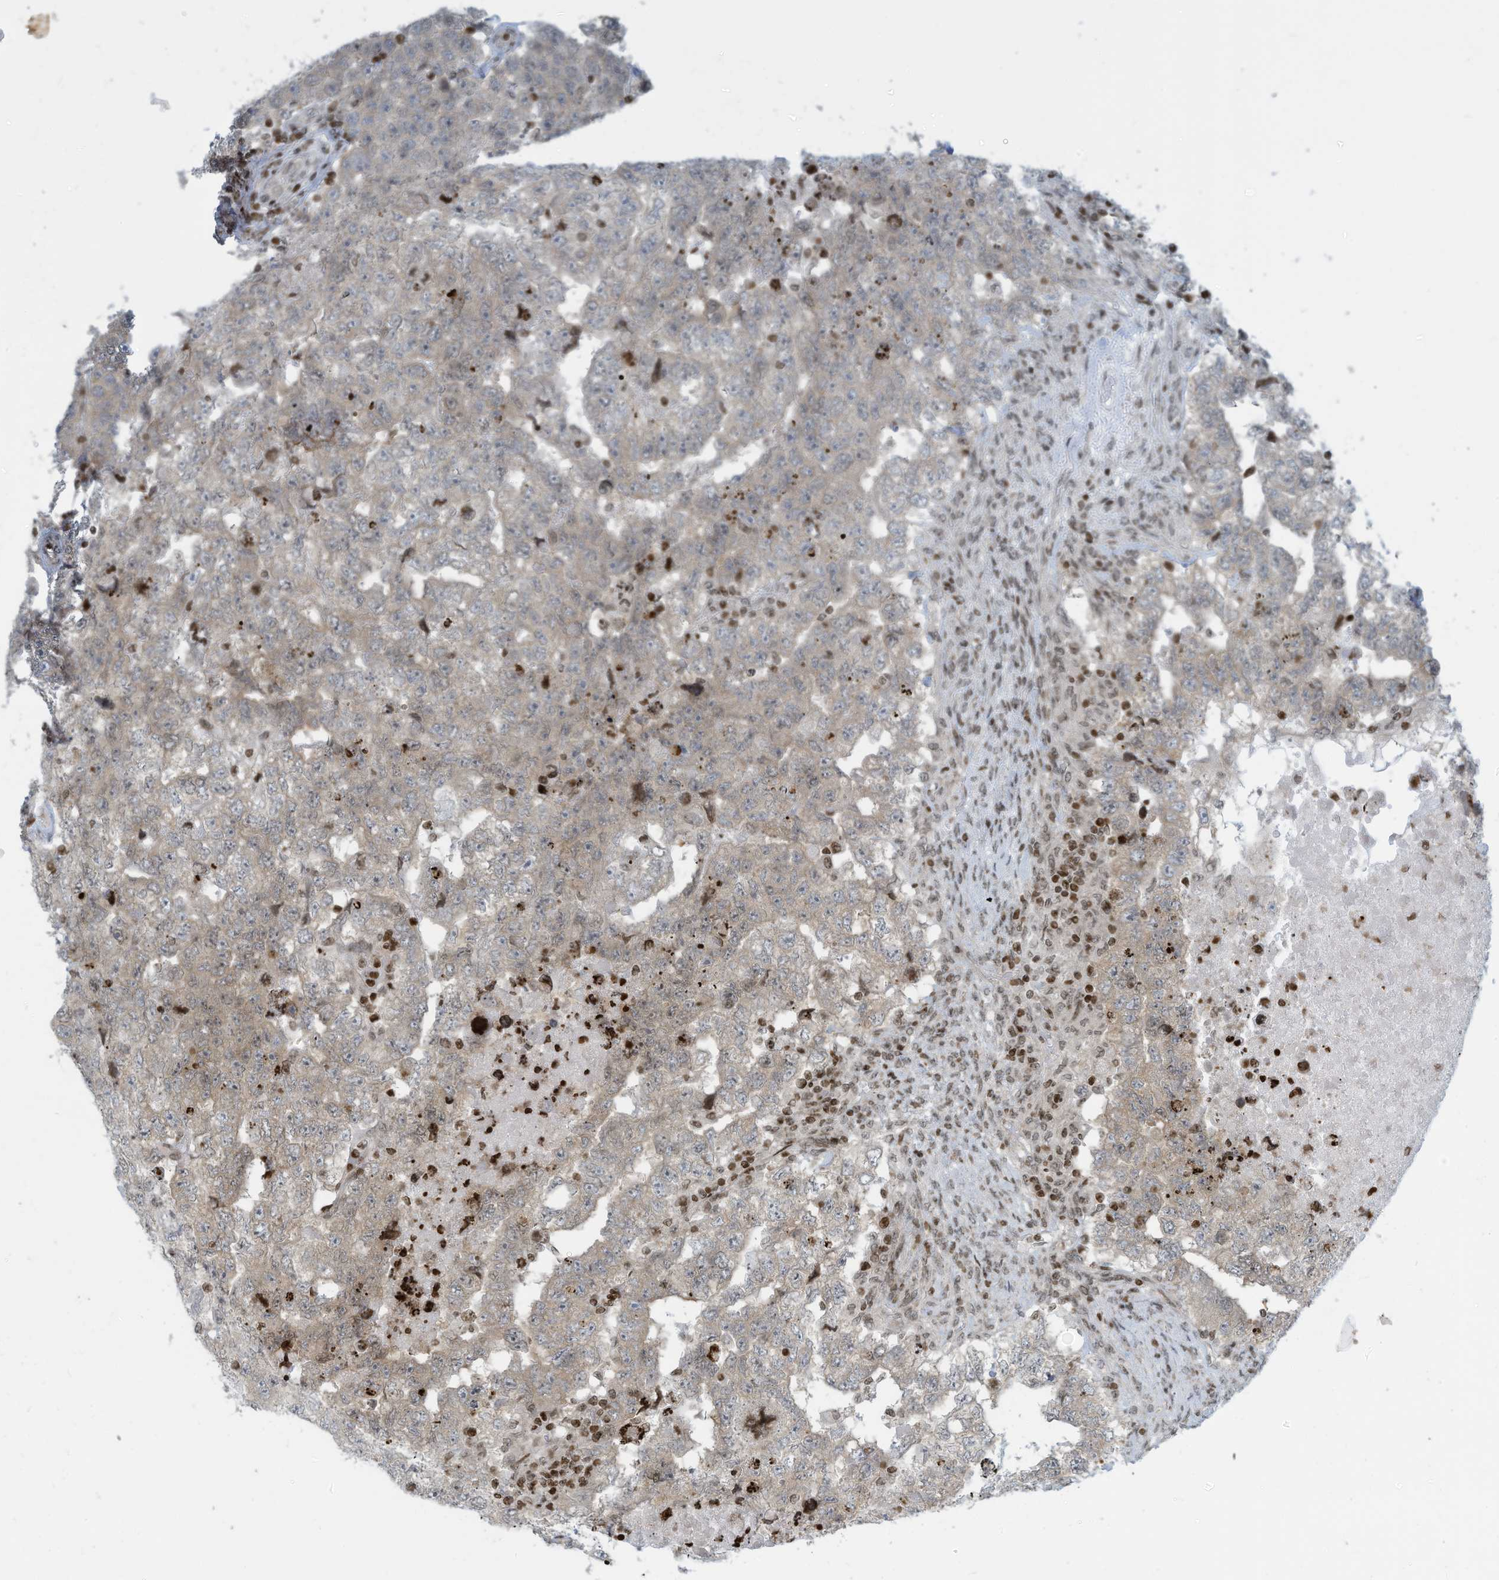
{"staining": {"intensity": "weak", "quantity": "25%-75%", "location": "cytoplasmic/membranous"}, "tissue": "testis cancer", "cell_type": "Tumor cells", "image_type": "cancer", "snomed": [{"axis": "morphology", "description": "Carcinoma, Embryonal, NOS"}, {"axis": "topography", "description": "Testis"}], "caption": "The image exhibits staining of testis cancer, revealing weak cytoplasmic/membranous protein expression (brown color) within tumor cells.", "gene": "ADI1", "patient": {"sex": "male", "age": 36}}